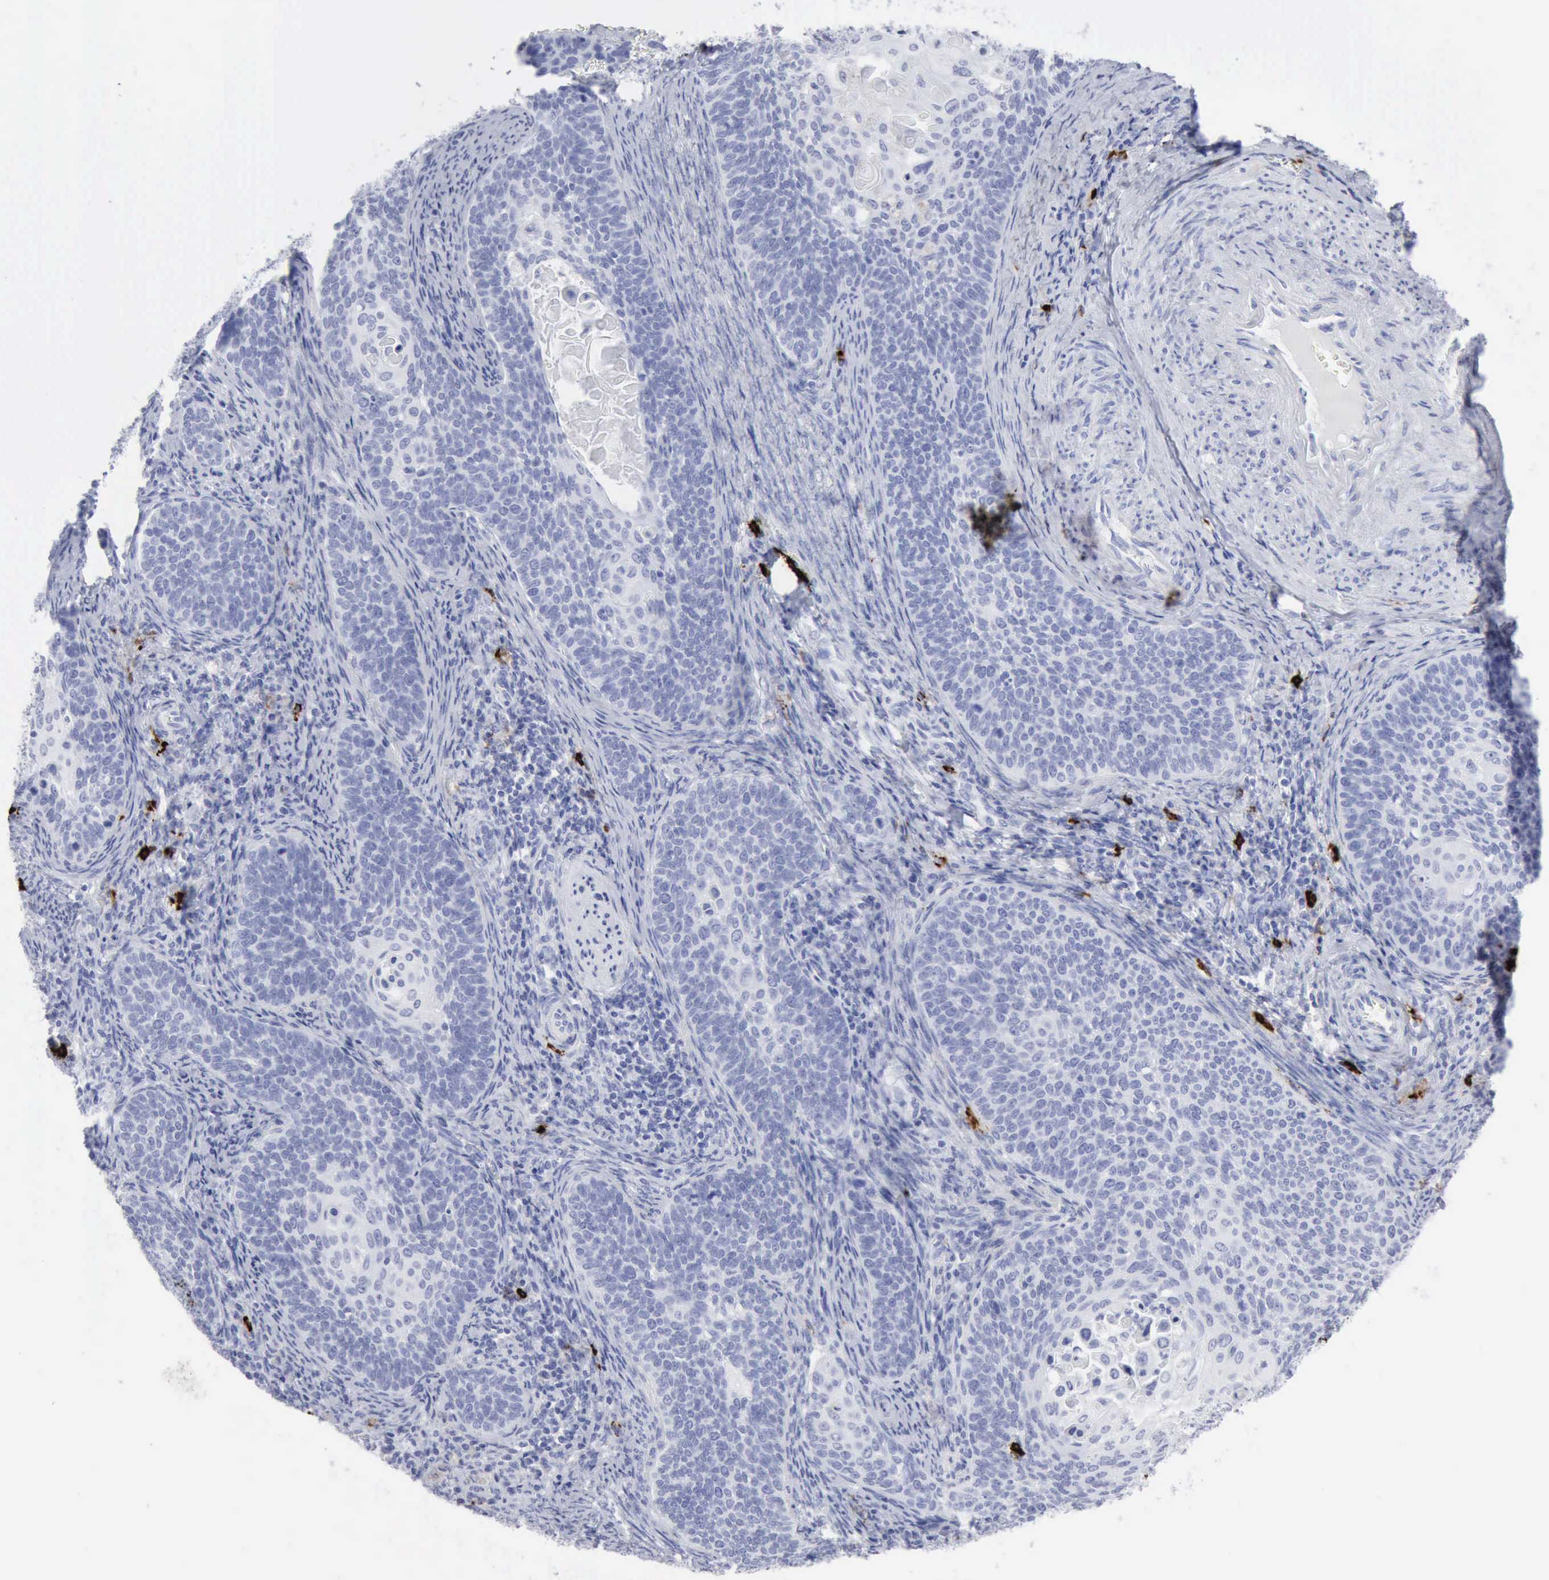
{"staining": {"intensity": "negative", "quantity": "none", "location": "none"}, "tissue": "cervical cancer", "cell_type": "Tumor cells", "image_type": "cancer", "snomed": [{"axis": "morphology", "description": "Squamous cell carcinoma, NOS"}, {"axis": "topography", "description": "Cervix"}], "caption": "IHC image of human cervical squamous cell carcinoma stained for a protein (brown), which reveals no positivity in tumor cells.", "gene": "CMA1", "patient": {"sex": "female", "age": 33}}